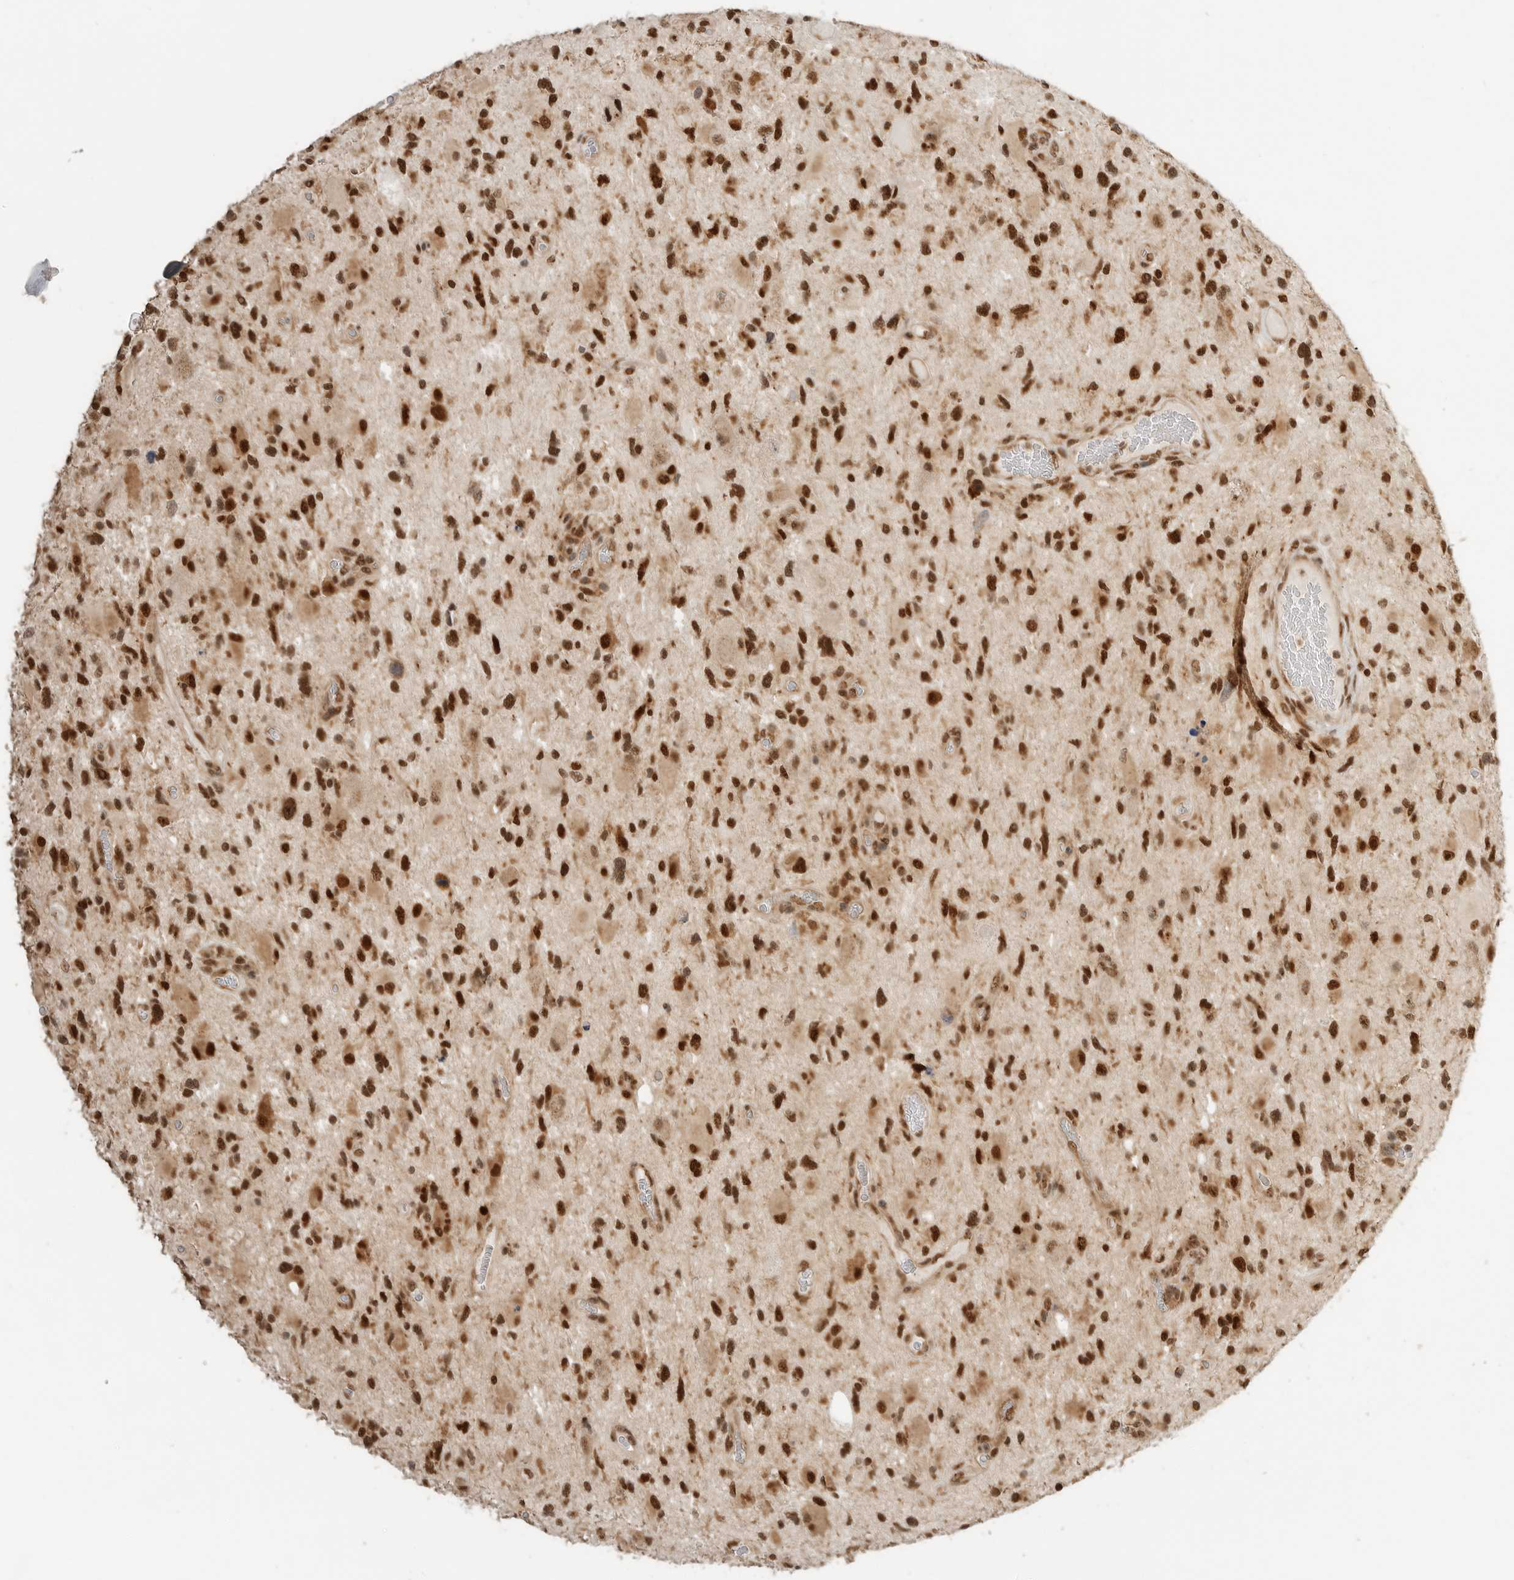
{"staining": {"intensity": "strong", "quantity": "25%-75%", "location": "cytoplasmic/membranous,nuclear"}, "tissue": "glioma", "cell_type": "Tumor cells", "image_type": "cancer", "snomed": [{"axis": "morphology", "description": "Glioma, malignant, High grade"}, {"axis": "topography", "description": "Brain"}], "caption": "Protein staining reveals strong cytoplasmic/membranous and nuclear staining in approximately 25%-75% of tumor cells in glioma.", "gene": "ALKAL1", "patient": {"sex": "male", "age": 33}}